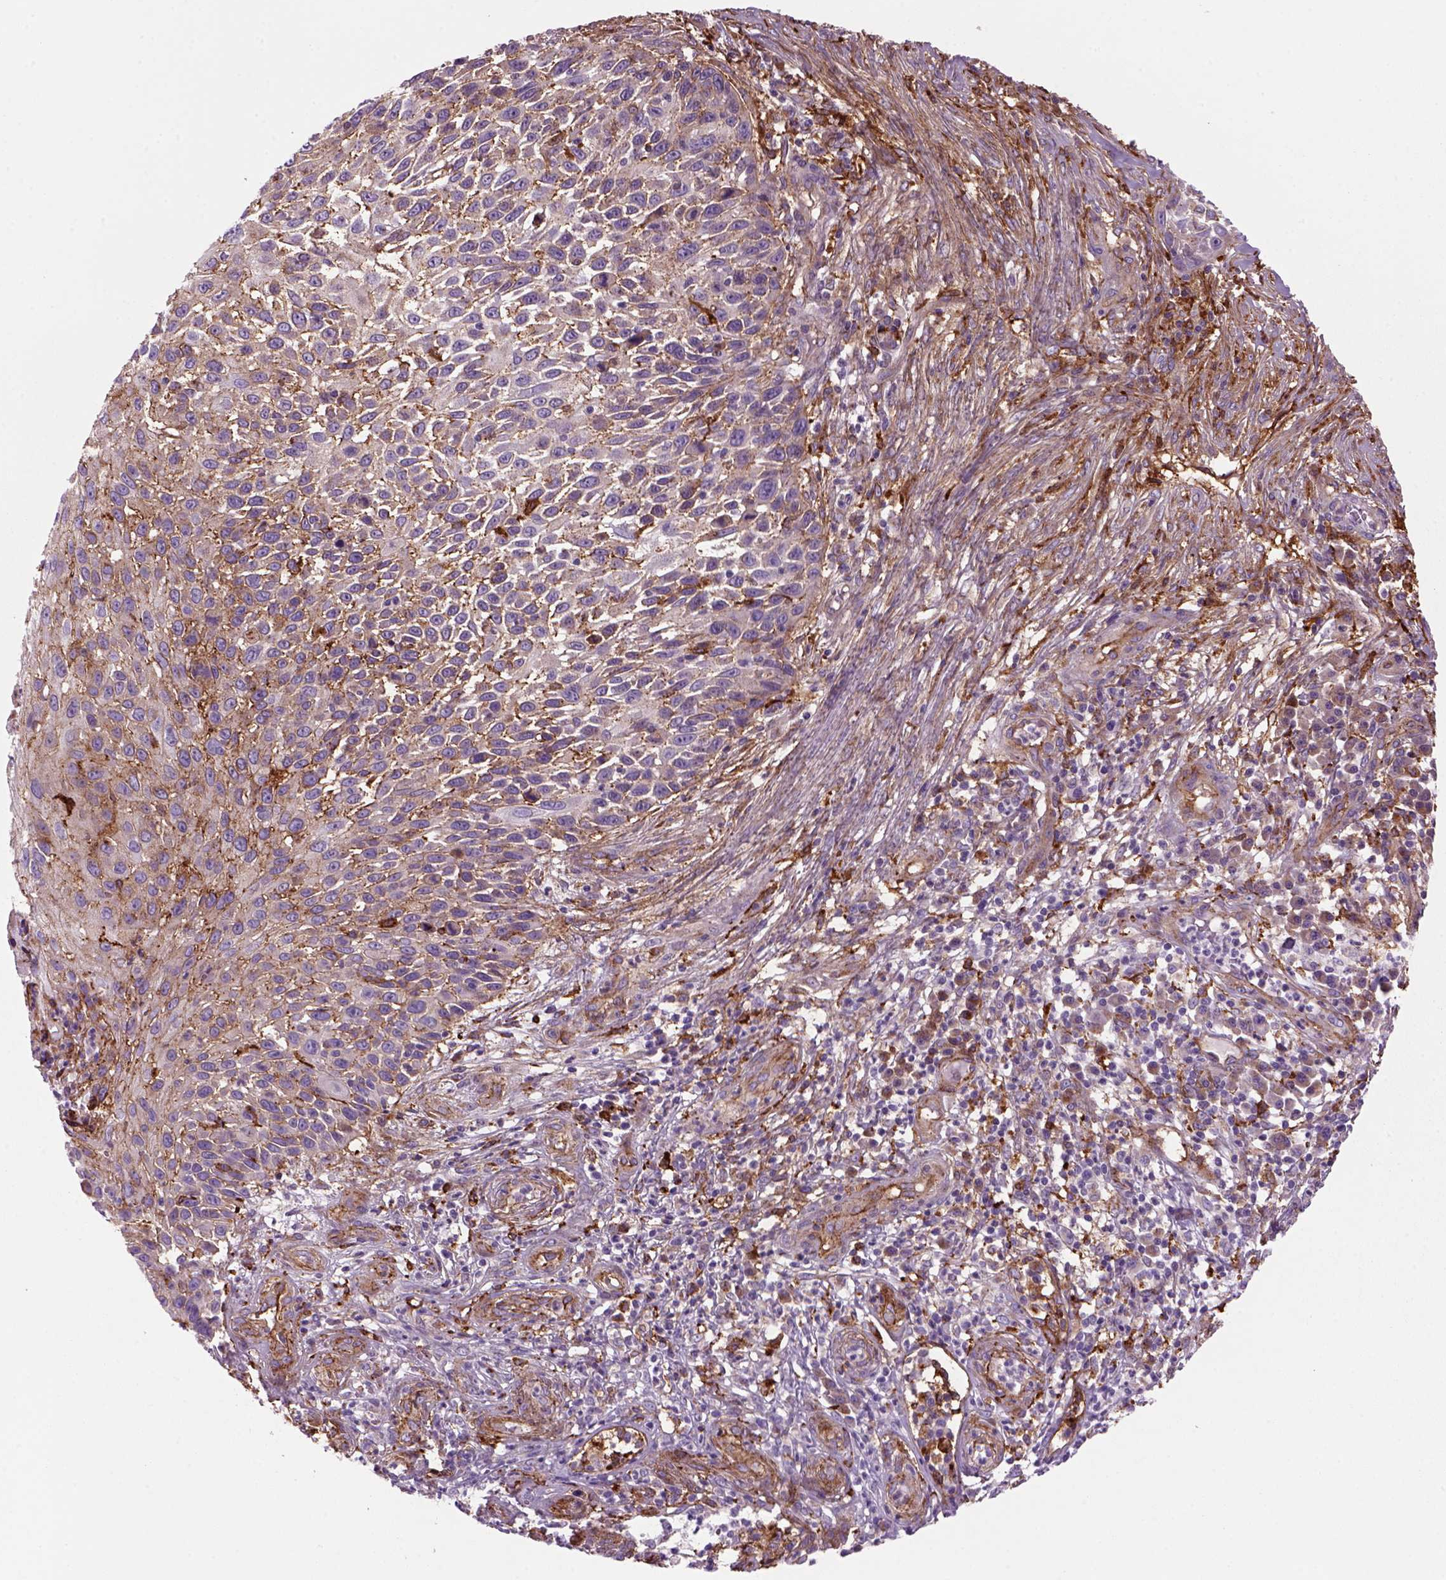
{"staining": {"intensity": "moderate", "quantity": "25%-75%", "location": "cytoplasmic/membranous"}, "tissue": "skin cancer", "cell_type": "Tumor cells", "image_type": "cancer", "snomed": [{"axis": "morphology", "description": "Squamous cell carcinoma, NOS"}, {"axis": "topography", "description": "Skin"}], "caption": "This is a micrograph of immunohistochemistry staining of skin cancer (squamous cell carcinoma), which shows moderate expression in the cytoplasmic/membranous of tumor cells.", "gene": "MARCKS", "patient": {"sex": "male", "age": 92}}